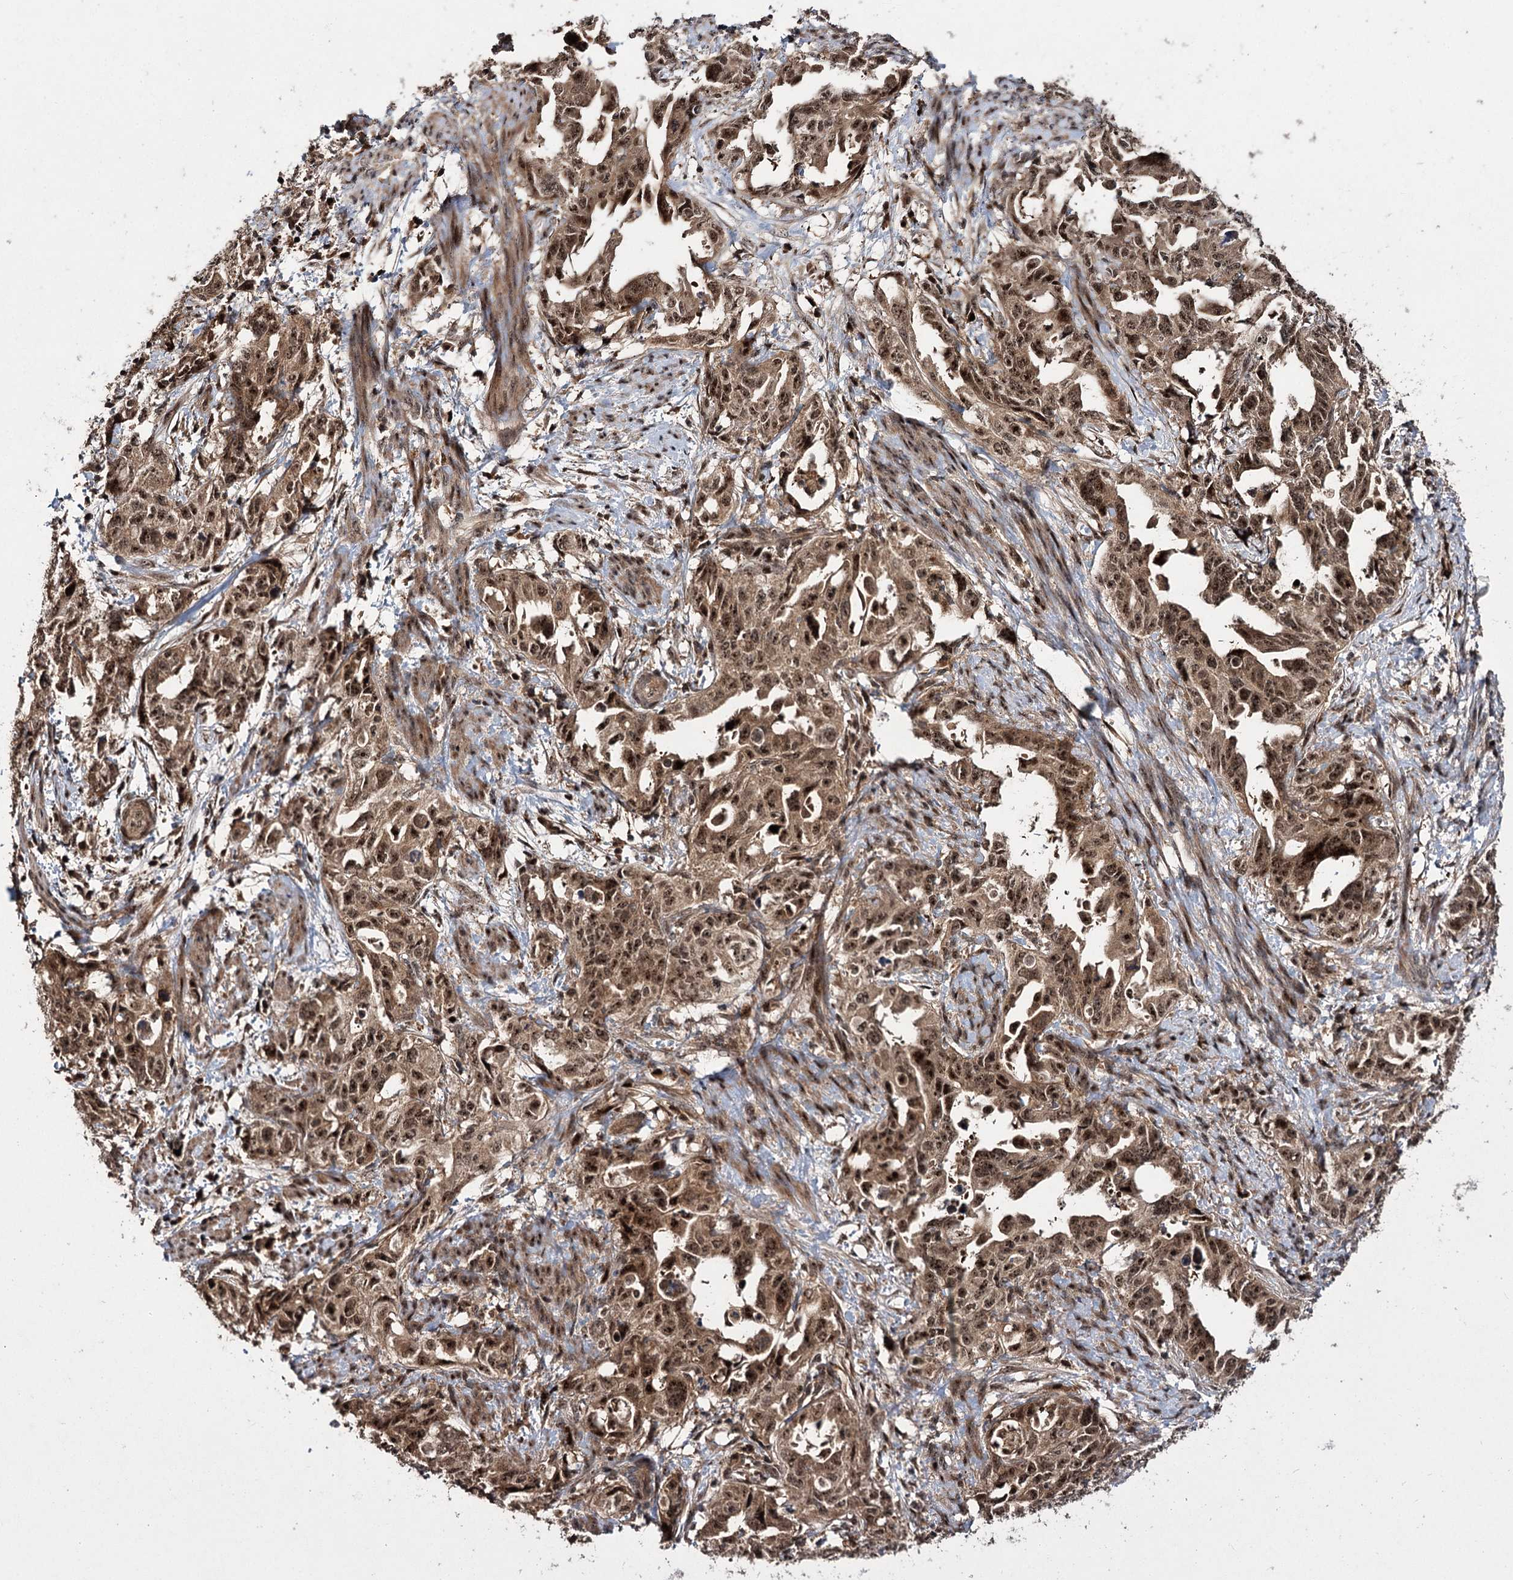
{"staining": {"intensity": "strong", "quantity": ">75%", "location": "cytoplasmic/membranous,nuclear"}, "tissue": "endometrial cancer", "cell_type": "Tumor cells", "image_type": "cancer", "snomed": [{"axis": "morphology", "description": "Adenocarcinoma, NOS"}, {"axis": "topography", "description": "Endometrium"}], "caption": "Immunohistochemistry (IHC) image of endometrial adenocarcinoma stained for a protein (brown), which displays high levels of strong cytoplasmic/membranous and nuclear expression in about >75% of tumor cells.", "gene": "MKNK2", "patient": {"sex": "female", "age": 65}}